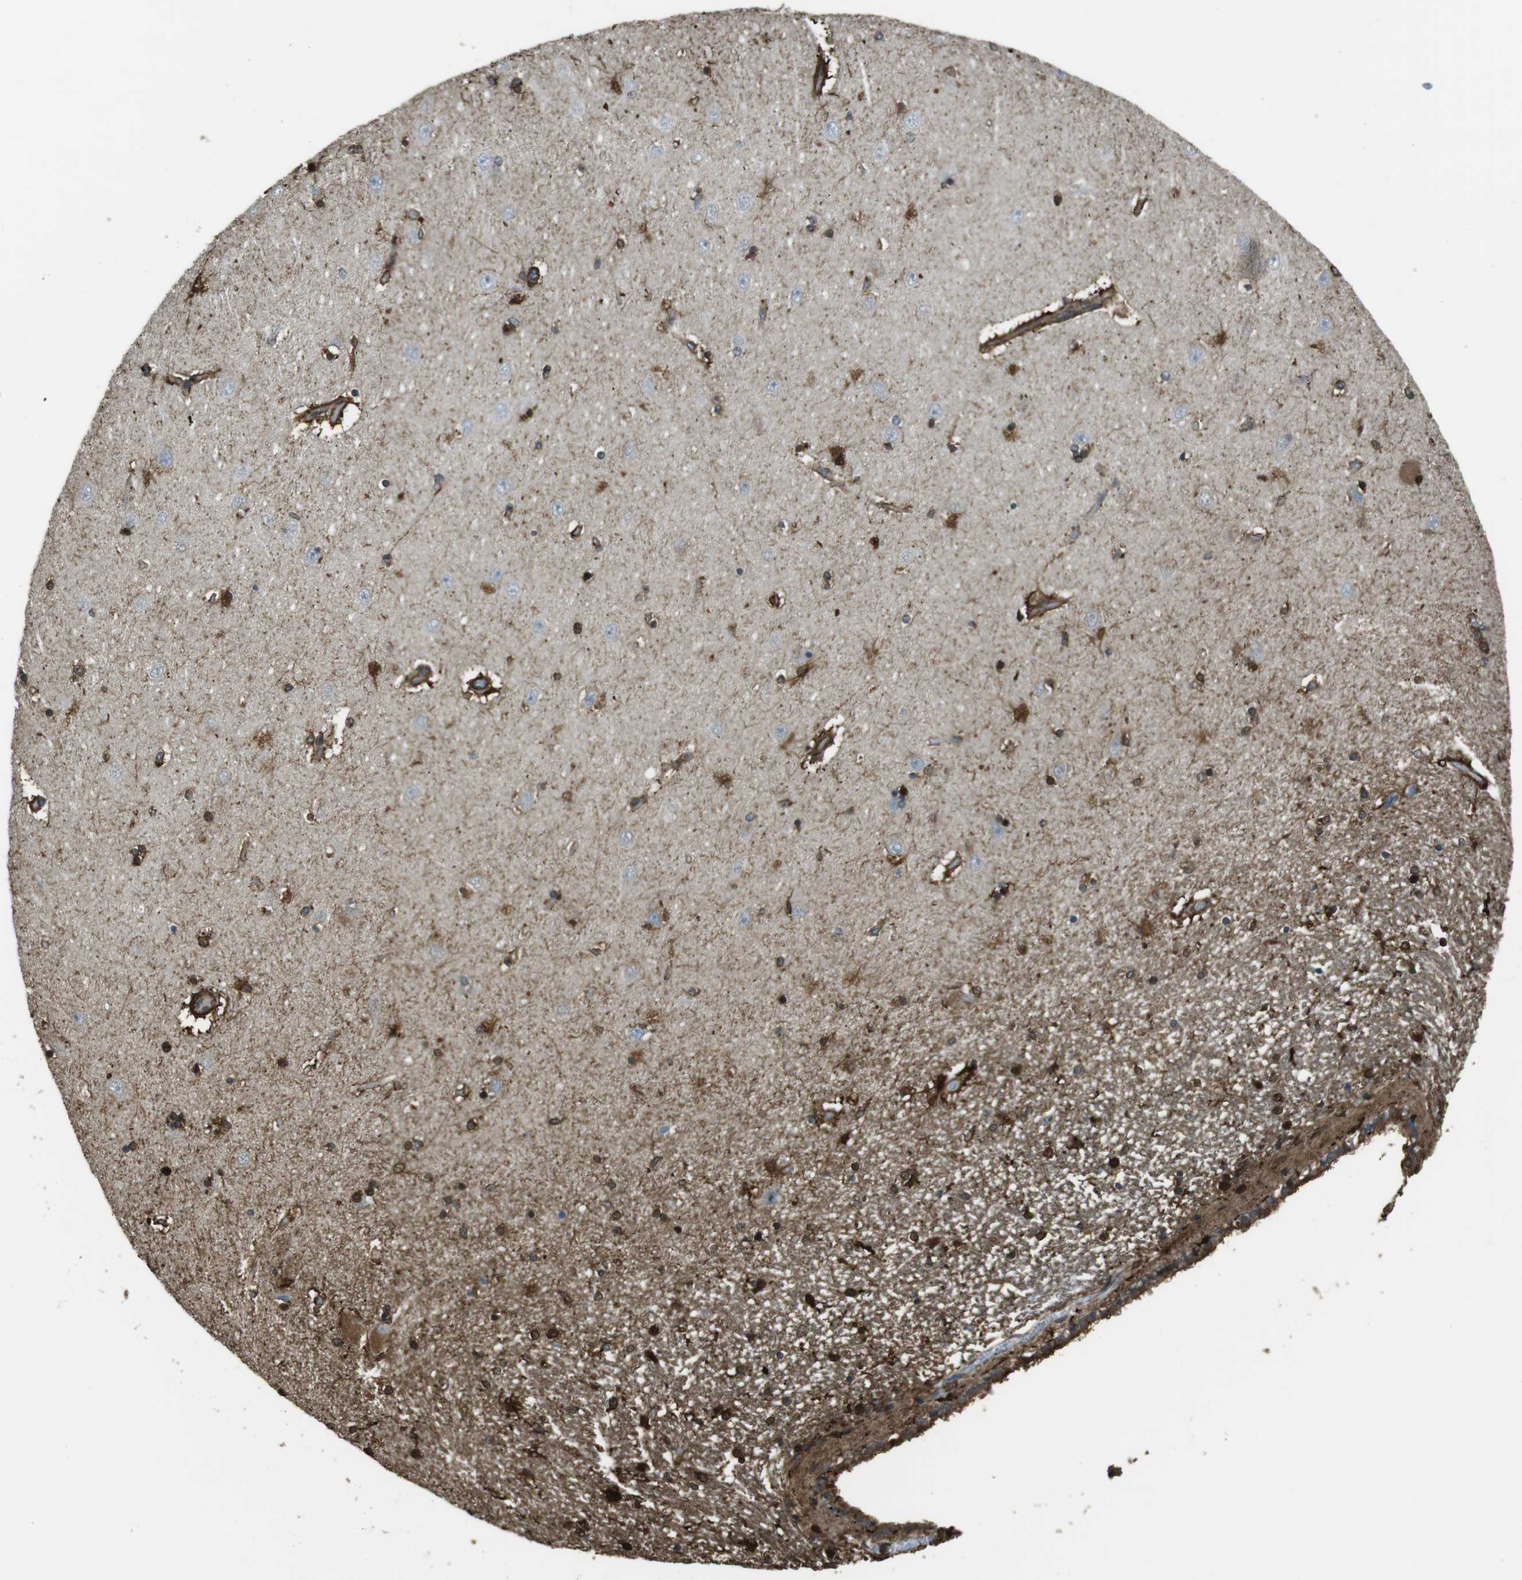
{"staining": {"intensity": "strong", "quantity": ">75%", "location": "cytoplasmic/membranous,nuclear"}, "tissue": "hippocampus", "cell_type": "Glial cells", "image_type": "normal", "snomed": [{"axis": "morphology", "description": "Normal tissue, NOS"}, {"axis": "topography", "description": "Hippocampus"}], "caption": "Hippocampus stained for a protein (brown) demonstrates strong cytoplasmic/membranous,nuclear positive positivity in about >75% of glial cells.", "gene": "SFT2D1", "patient": {"sex": "female", "age": 54}}